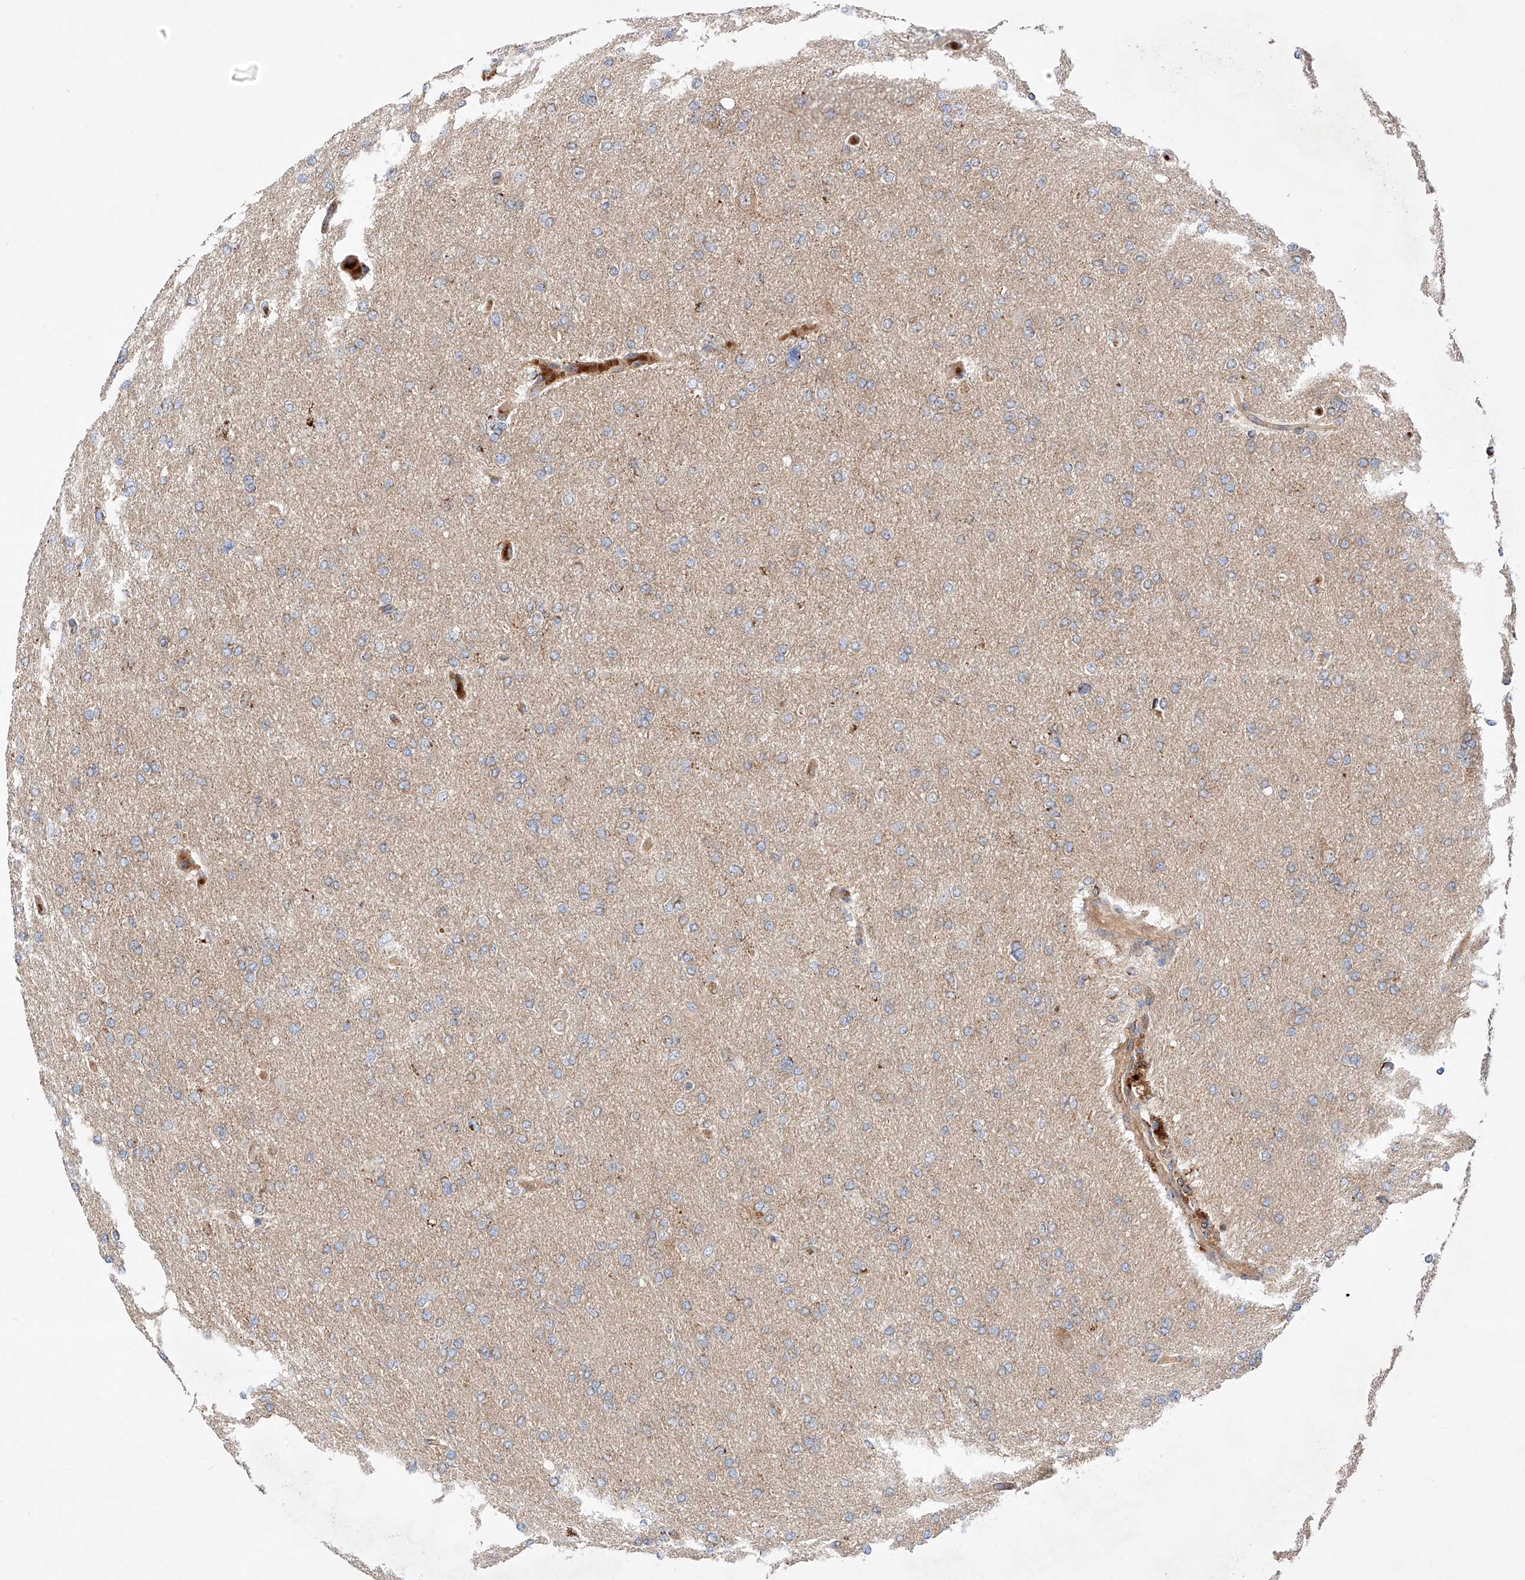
{"staining": {"intensity": "negative", "quantity": "none", "location": "none"}, "tissue": "glioma", "cell_type": "Tumor cells", "image_type": "cancer", "snomed": [{"axis": "morphology", "description": "Glioma, malignant, High grade"}, {"axis": "topography", "description": "Cerebral cortex"}], "caption": "Tumor cells show no significant protein expression in glioma.", "gene": "NR1D1", "patient": {"sex": "female", "age": 36}}